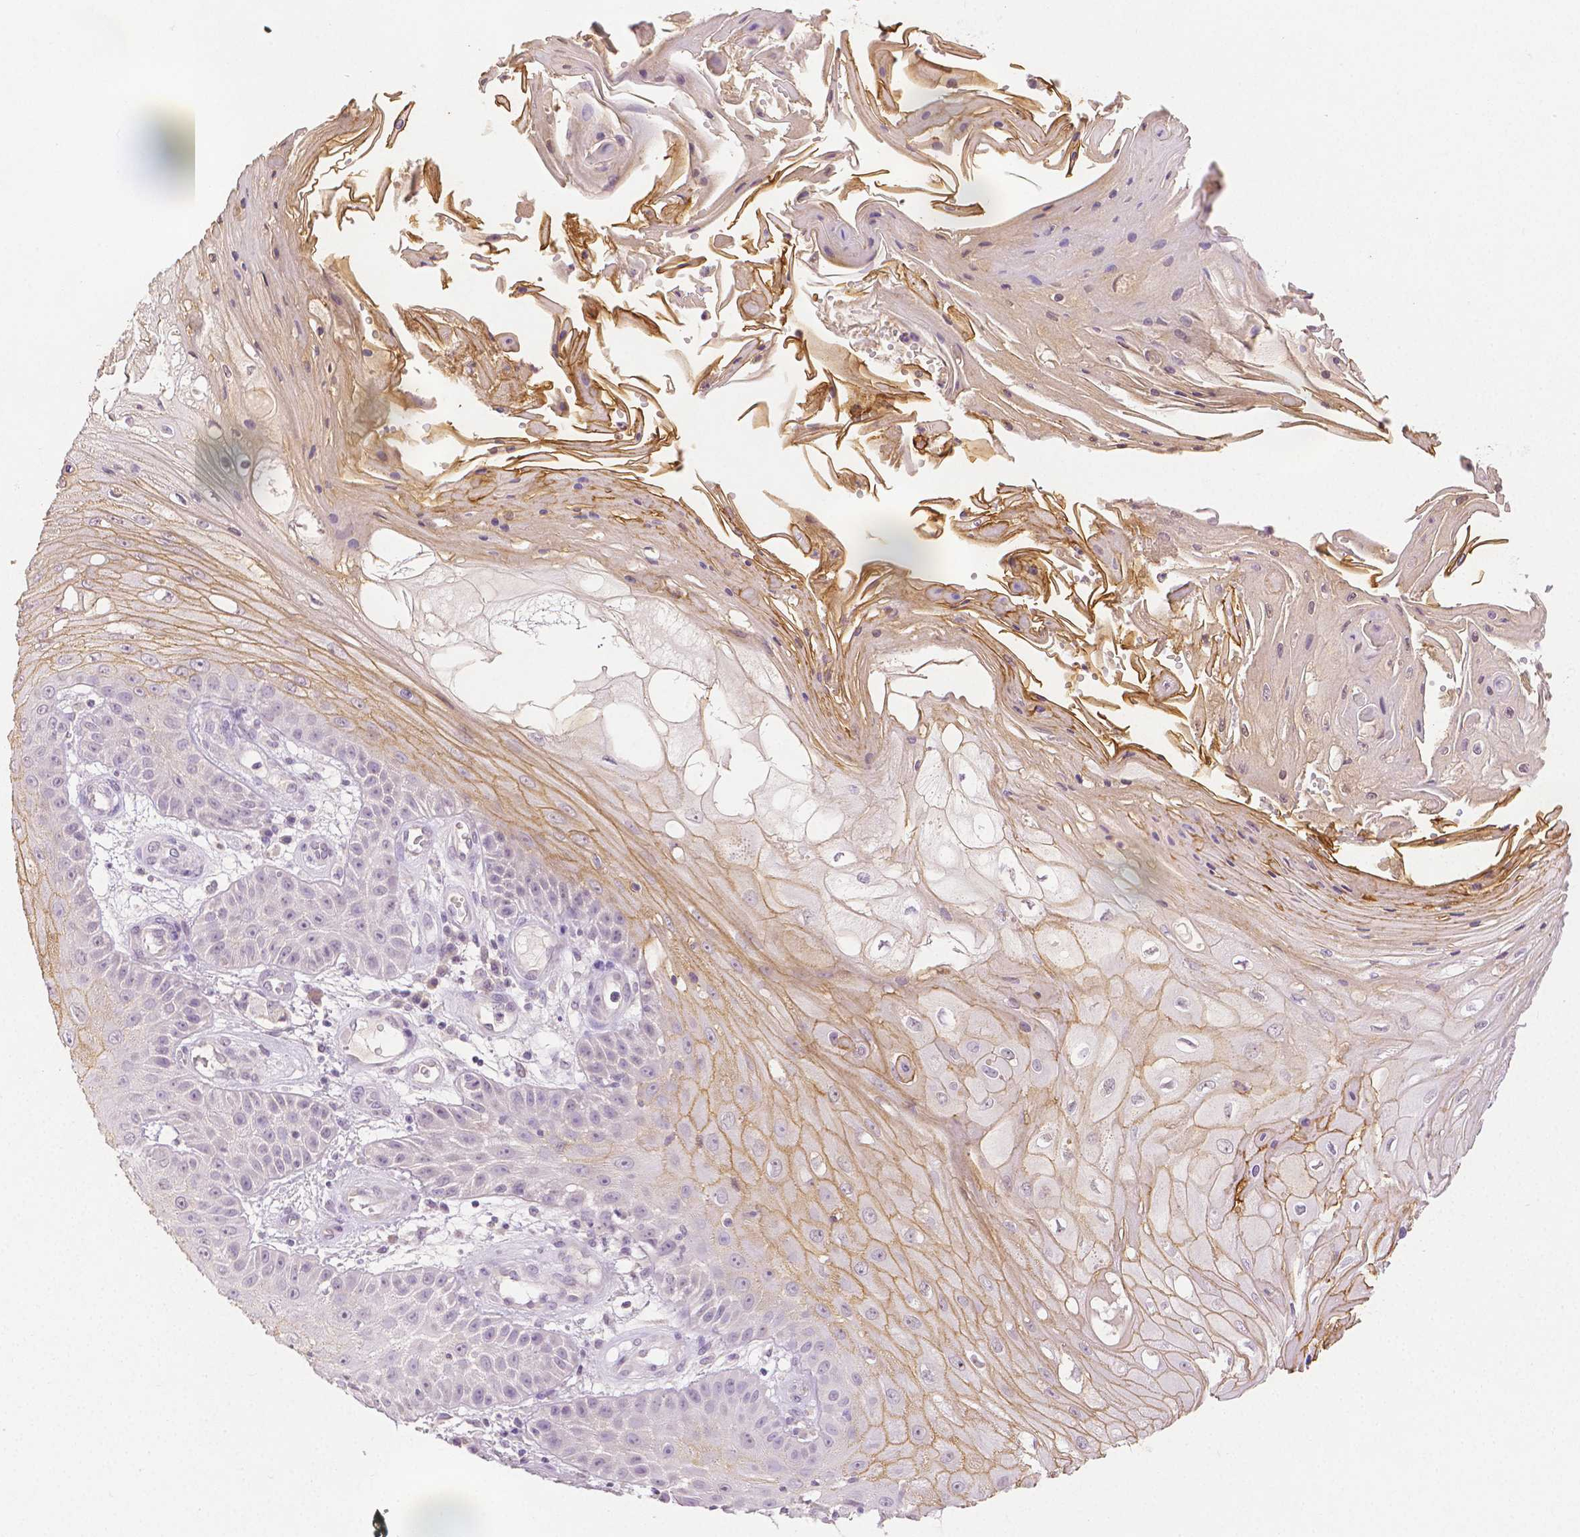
{"staining": {"intensity": "moderate", "quantity": "<25%", "location": "cytoplasmic/membranous"}, "tissue": "skin cancer", "cell_type": "Tumor cells", "image_type": "cancer", "snomed": [{"axis": "morphology", "description": "Squamous cell carcinoma, NOS"}, {"axis": "topography", "description": "Skin"}], "caption": "Skin squamous cell carcinoma tissue exhibits moderate cytoplasmic/membranous staining in about <25% of tumor cells, visualized by immunohistochemistry. The staining was performed using DAB (3,3'-diaminobenzidine) to visualize the protein expression in brown, while the nuclei were stained in blue with hematoxylin (Magnification: 20x).", "gene": "TGM1", "patient": {"sex": "male", "age": 70}}